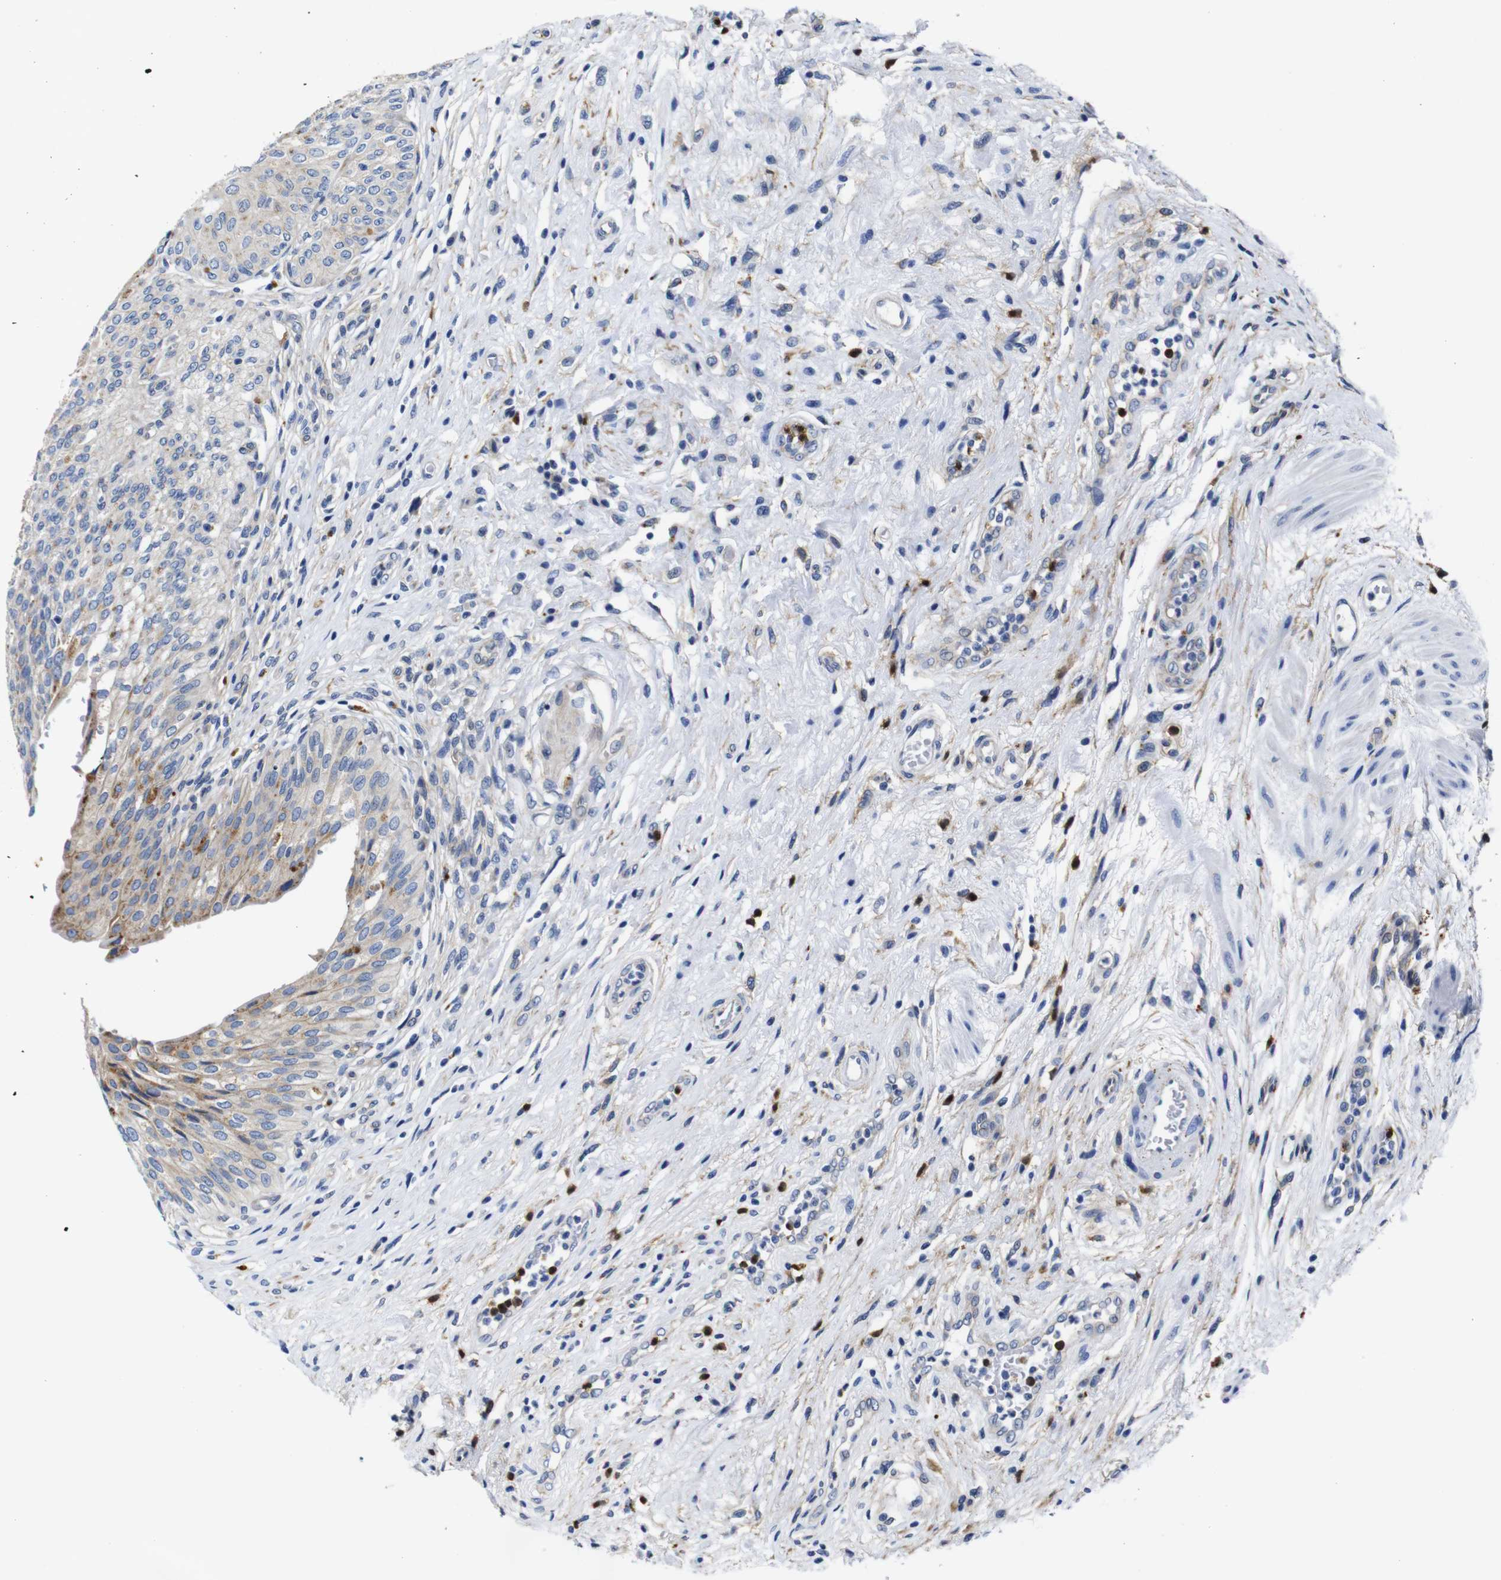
{"staining": {"intensity": "moderate", "quantity": "<25%", "location": "cytoplasmic/membranous"}, "tissue": "urinary bladder", "cell_type": "Urothelial cells", "image_type": "normal", "snomed": [{"axis": "morphology", "description": "Normal tissue, NOS"}, {"axis": "topography", "description": "Urinary bladder"}], "caption": "Protein staining exhibits moderate cytoplasmic/membranous staining in approximately <25% of urothelial cells in benign urinary bladder.", "gene": "GIMAP2", "patient": {"sex": "male", "age": 46}}